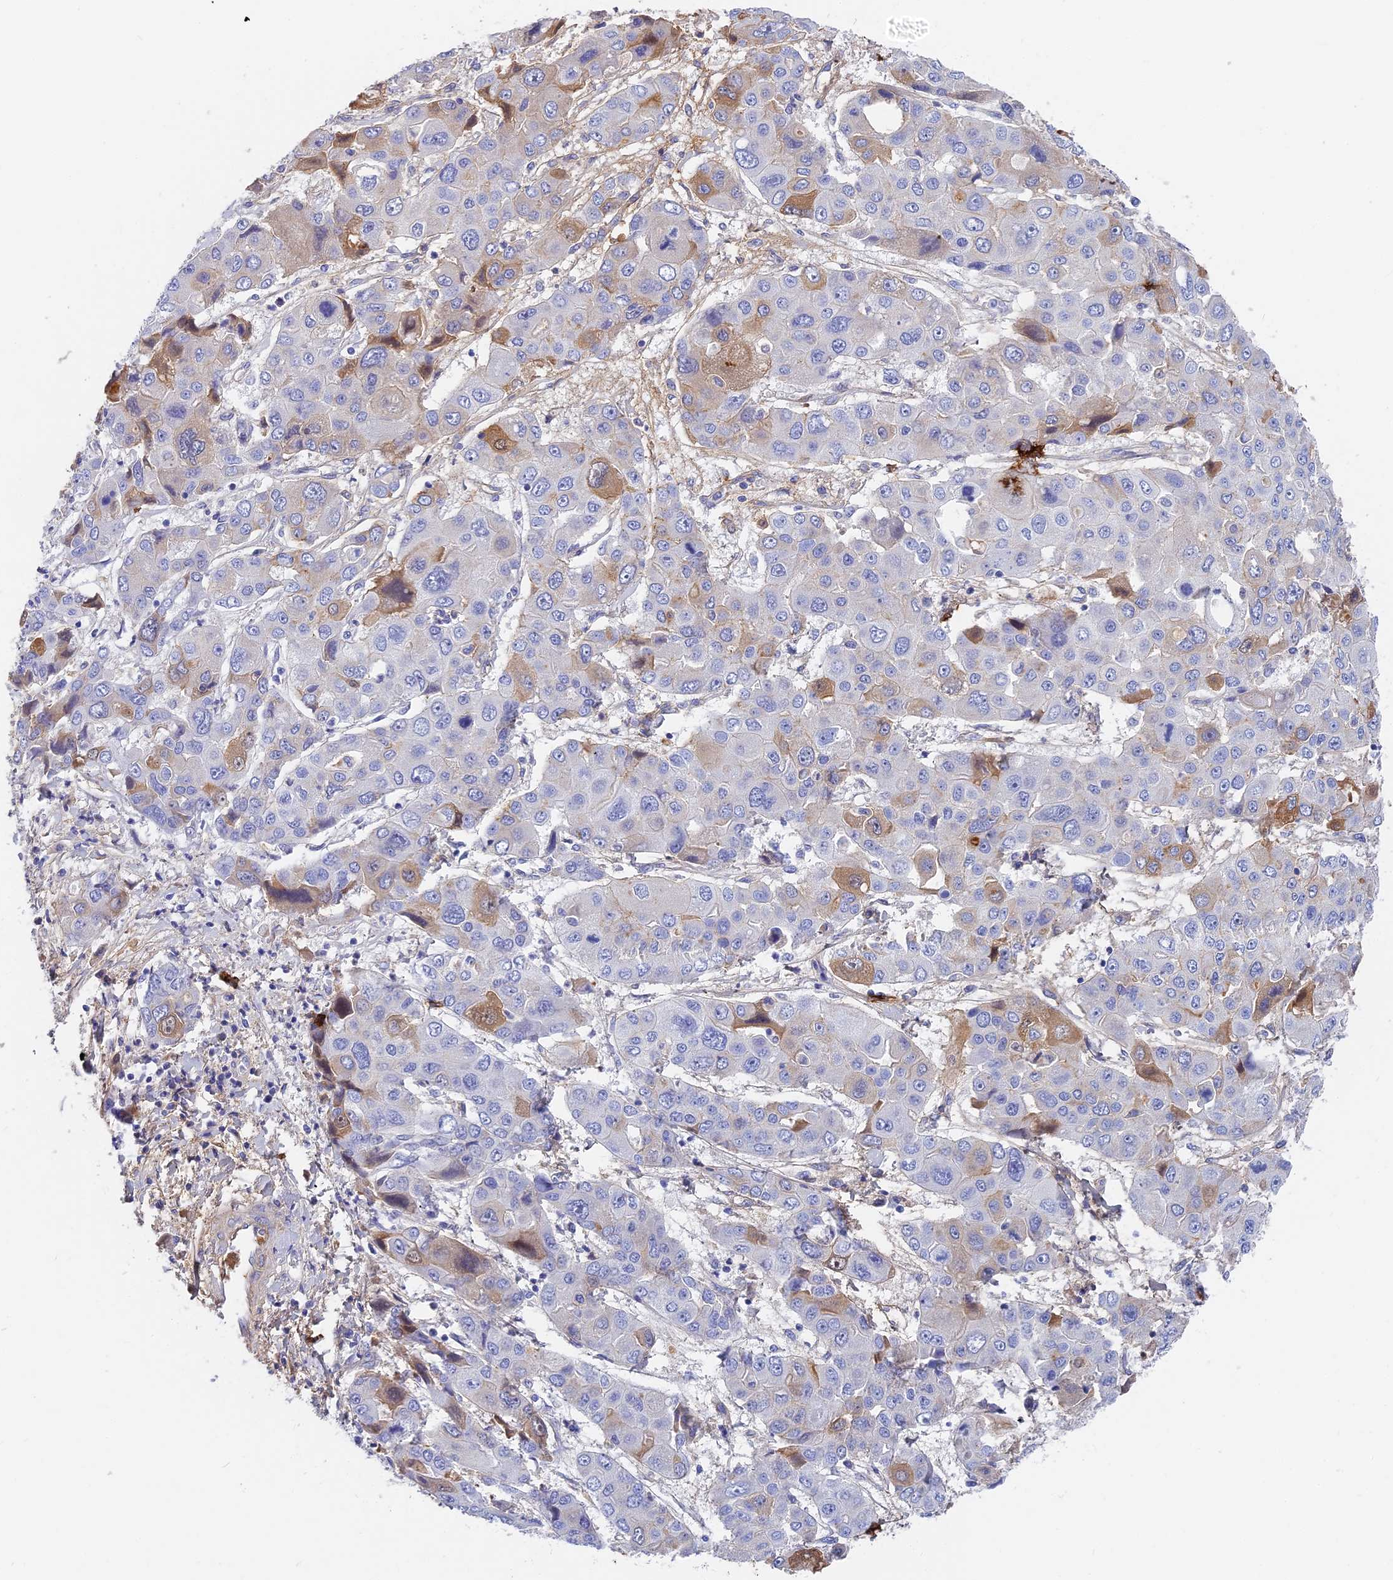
{"staining": {"intensity": "moderate", "quantity": "<25%", "location": "cytoplasmic/membranous"}, "tissue": "liver cancer", "cell_type": "Tumor cells", "image_type": "cancer", "snomed": [{"axis": "morphology", "description": "Cholangiocarcinoma"}, {"axis": "topography", "description": "Liver"}], "caption": "A brown stain shows moderate cytoplasmic/membranous staining of a protein in human liver cholangiocarcinoma tumor cells.", "gene": "ITIH1", "patient": {"sex": "male", "age": 67}}